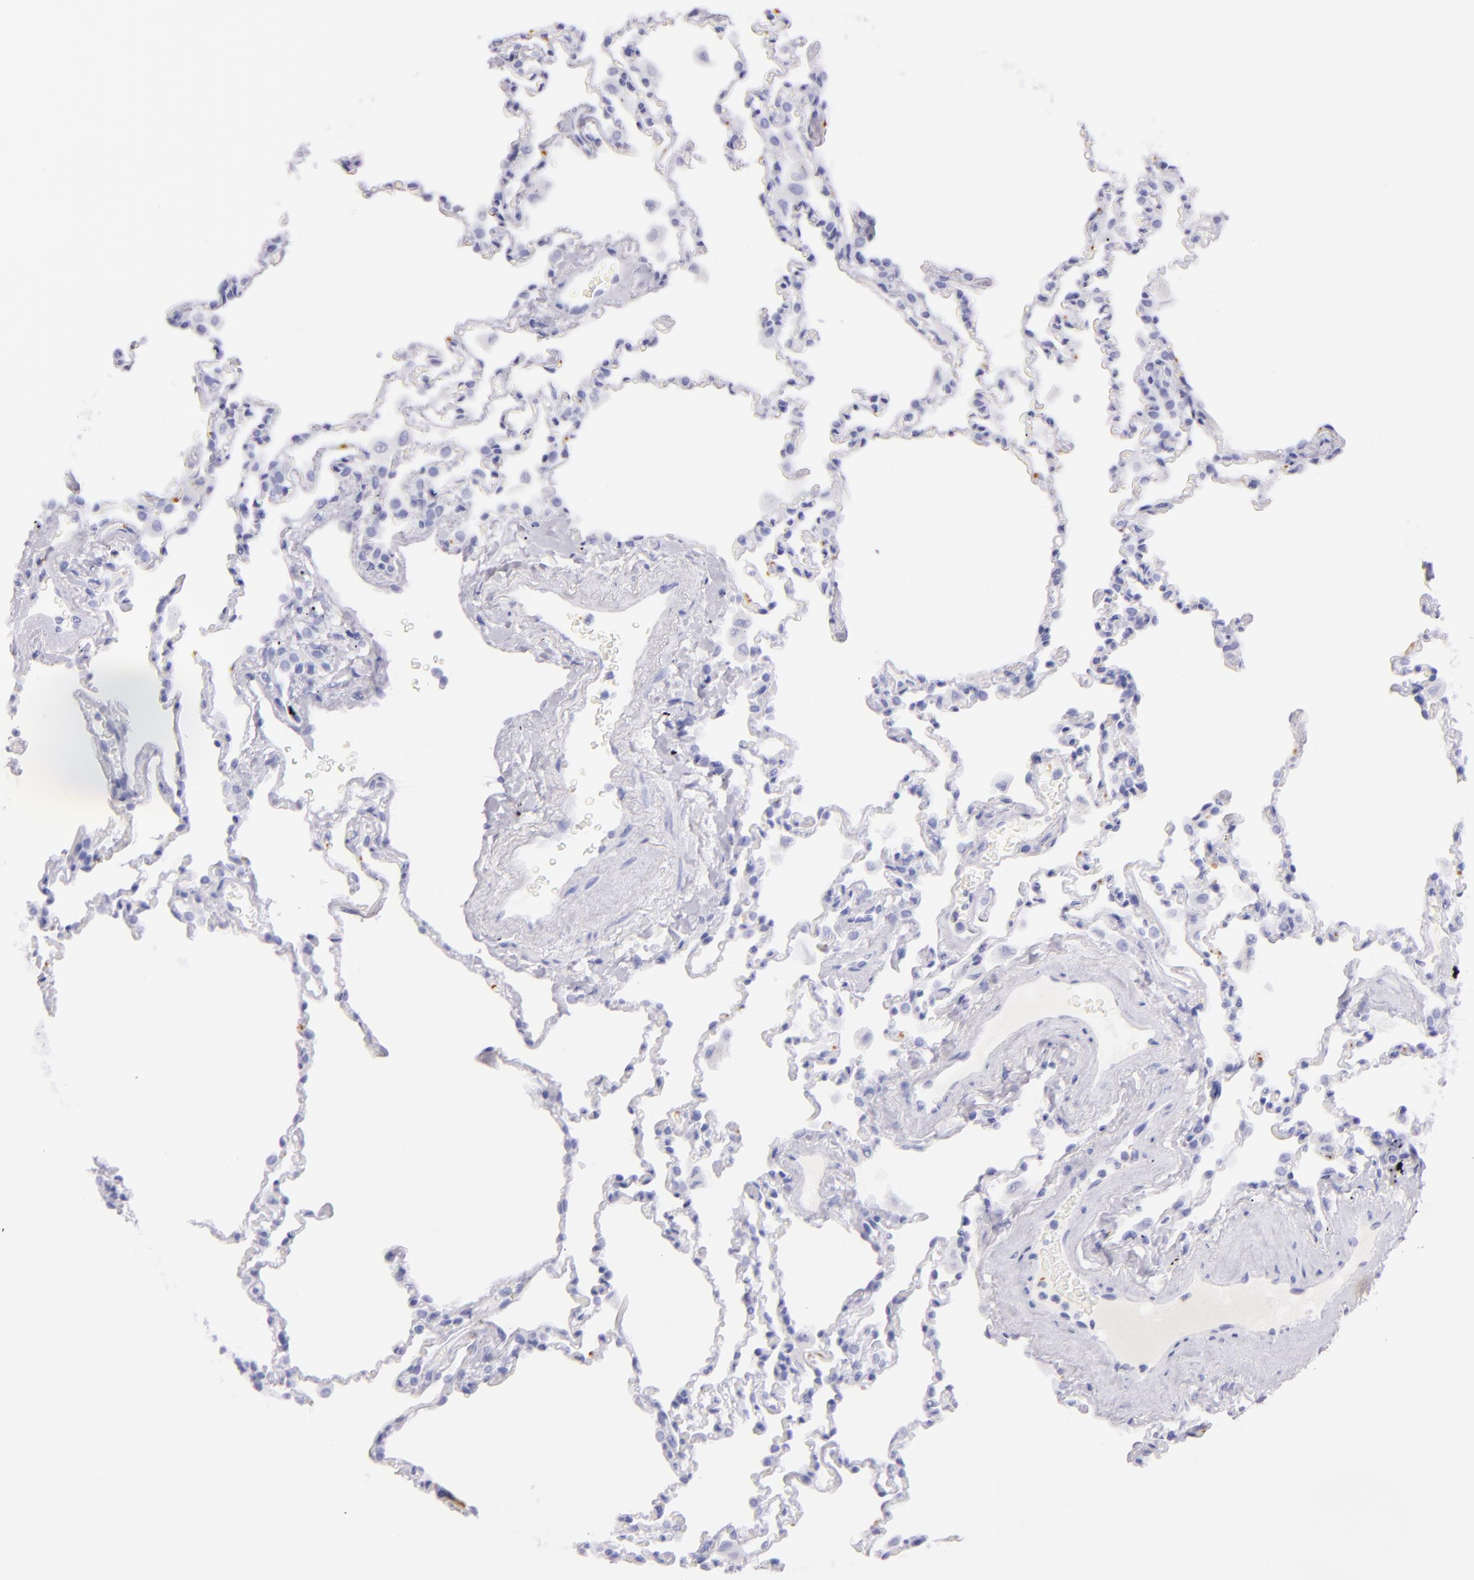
{"staining": {"intensity": "negative", "quantity": "none", "location": "none"}, "tissue": "lung", "cell_type": "Alveolar cells", "image_type": "normal", "snomed": [{"axis": "morphology", "description": "Normal tissue, NOS"}, {"axis": "topography", "description": "Lung"}], "caption": "Immunohistochemistry (IHC) of benign lung shows no expression in alveolar cells.", "gene": "GP1BA", "patient": {"sex": "male", "age": 59}}